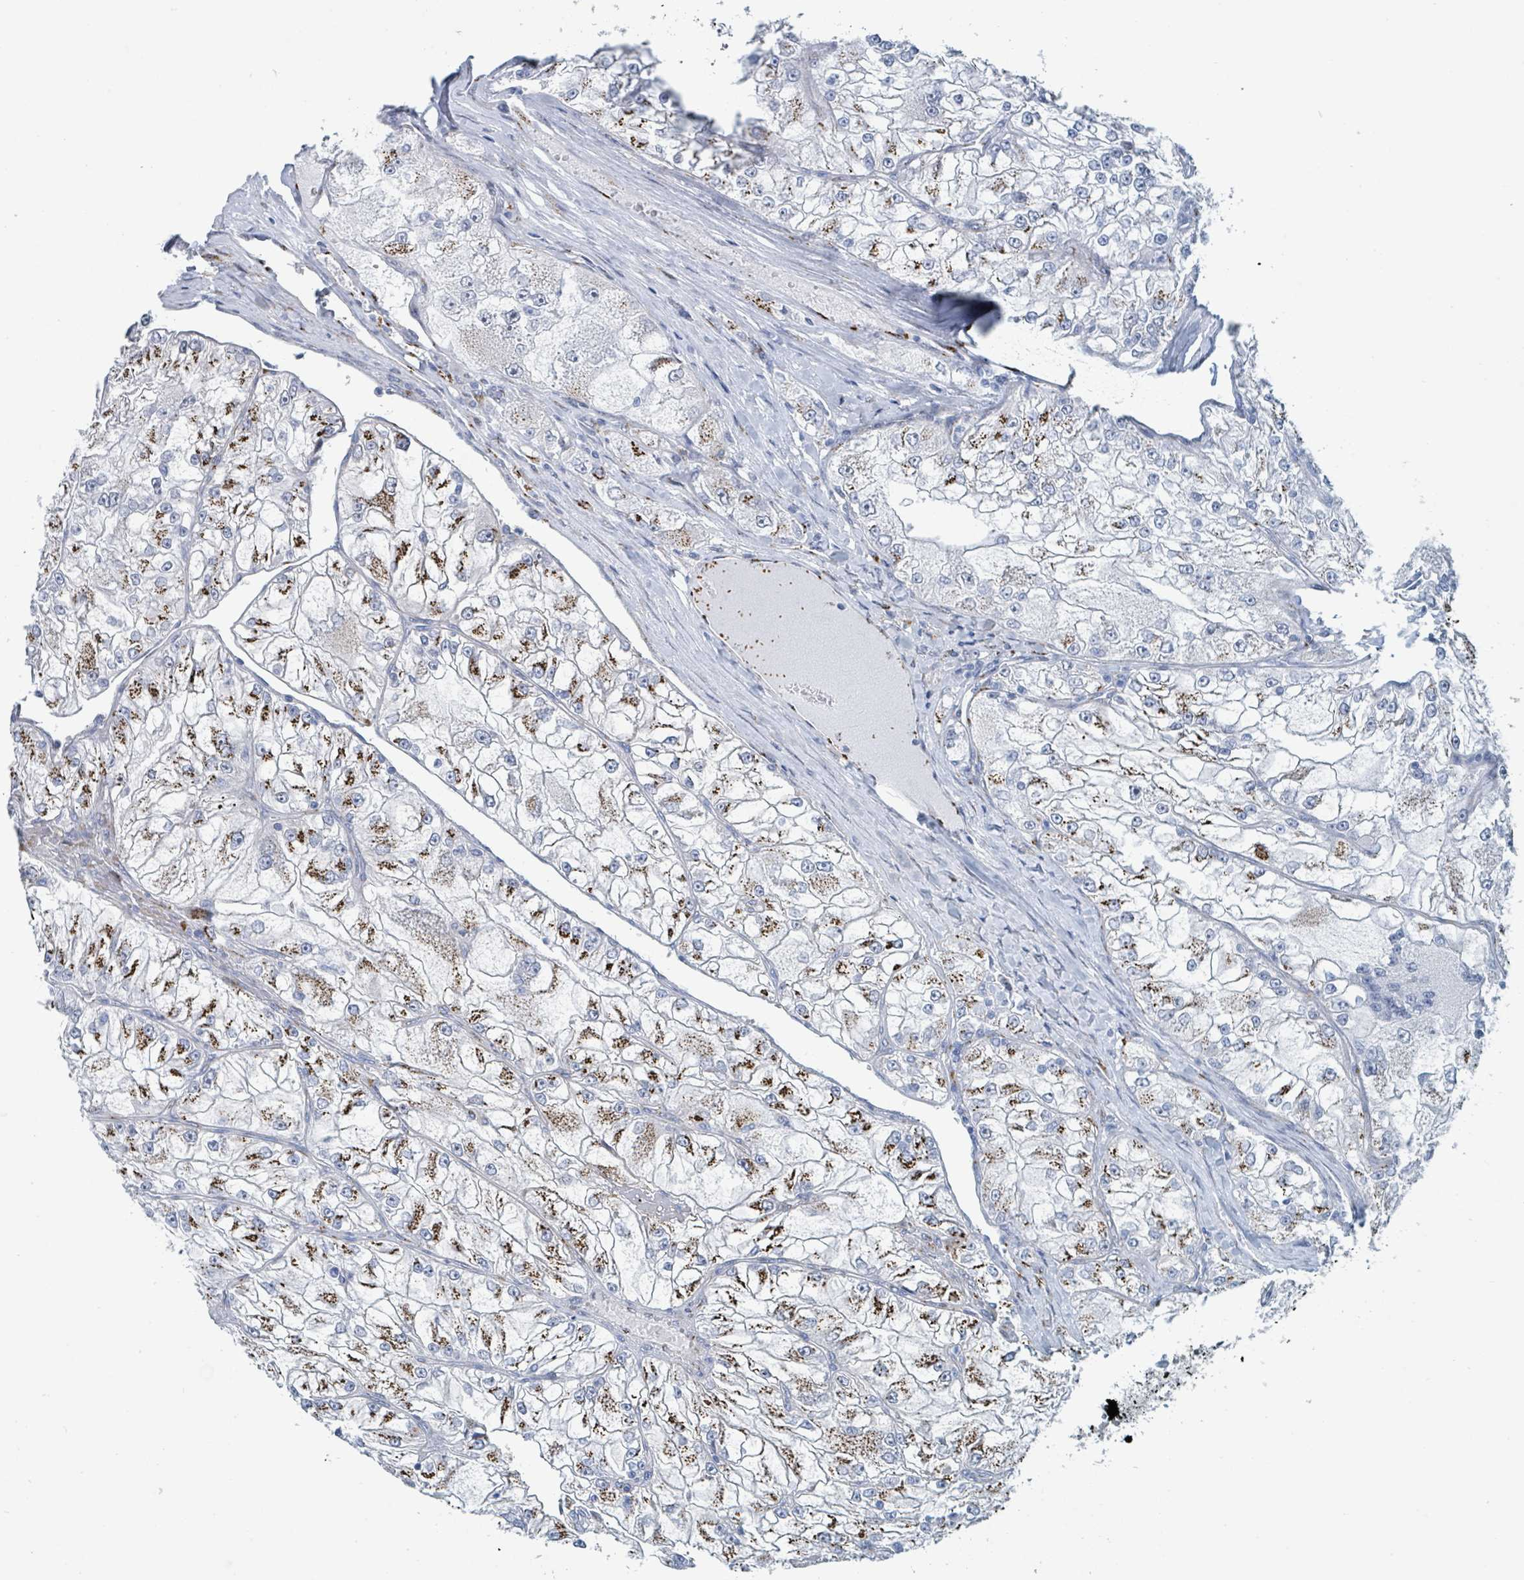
{"staining": {"intensity": "strong", "quantity": "25%-75%", "location": "cytoplasmic/membranous"}, "tissue": "renal cancer", "cell_type": "Tumor cells", "image_type": "cancer", "snomed": [{"axis": "morphology", "description": "Adenocarcinoma, NOS"}, {"axis": "topography", "description": "Kidney"}], "caption": "IHC image of neoplastic tissue: renal adenocarcinoma stained using IHC exhibits high levels of strong protein expression localized specifically in the cytoplasmic/membranous of tumor cells, appearing as a cytoplasmic/membranous brown color.", "gene": "DCAF5", "patient": {"sex": "female", "age": 72}}